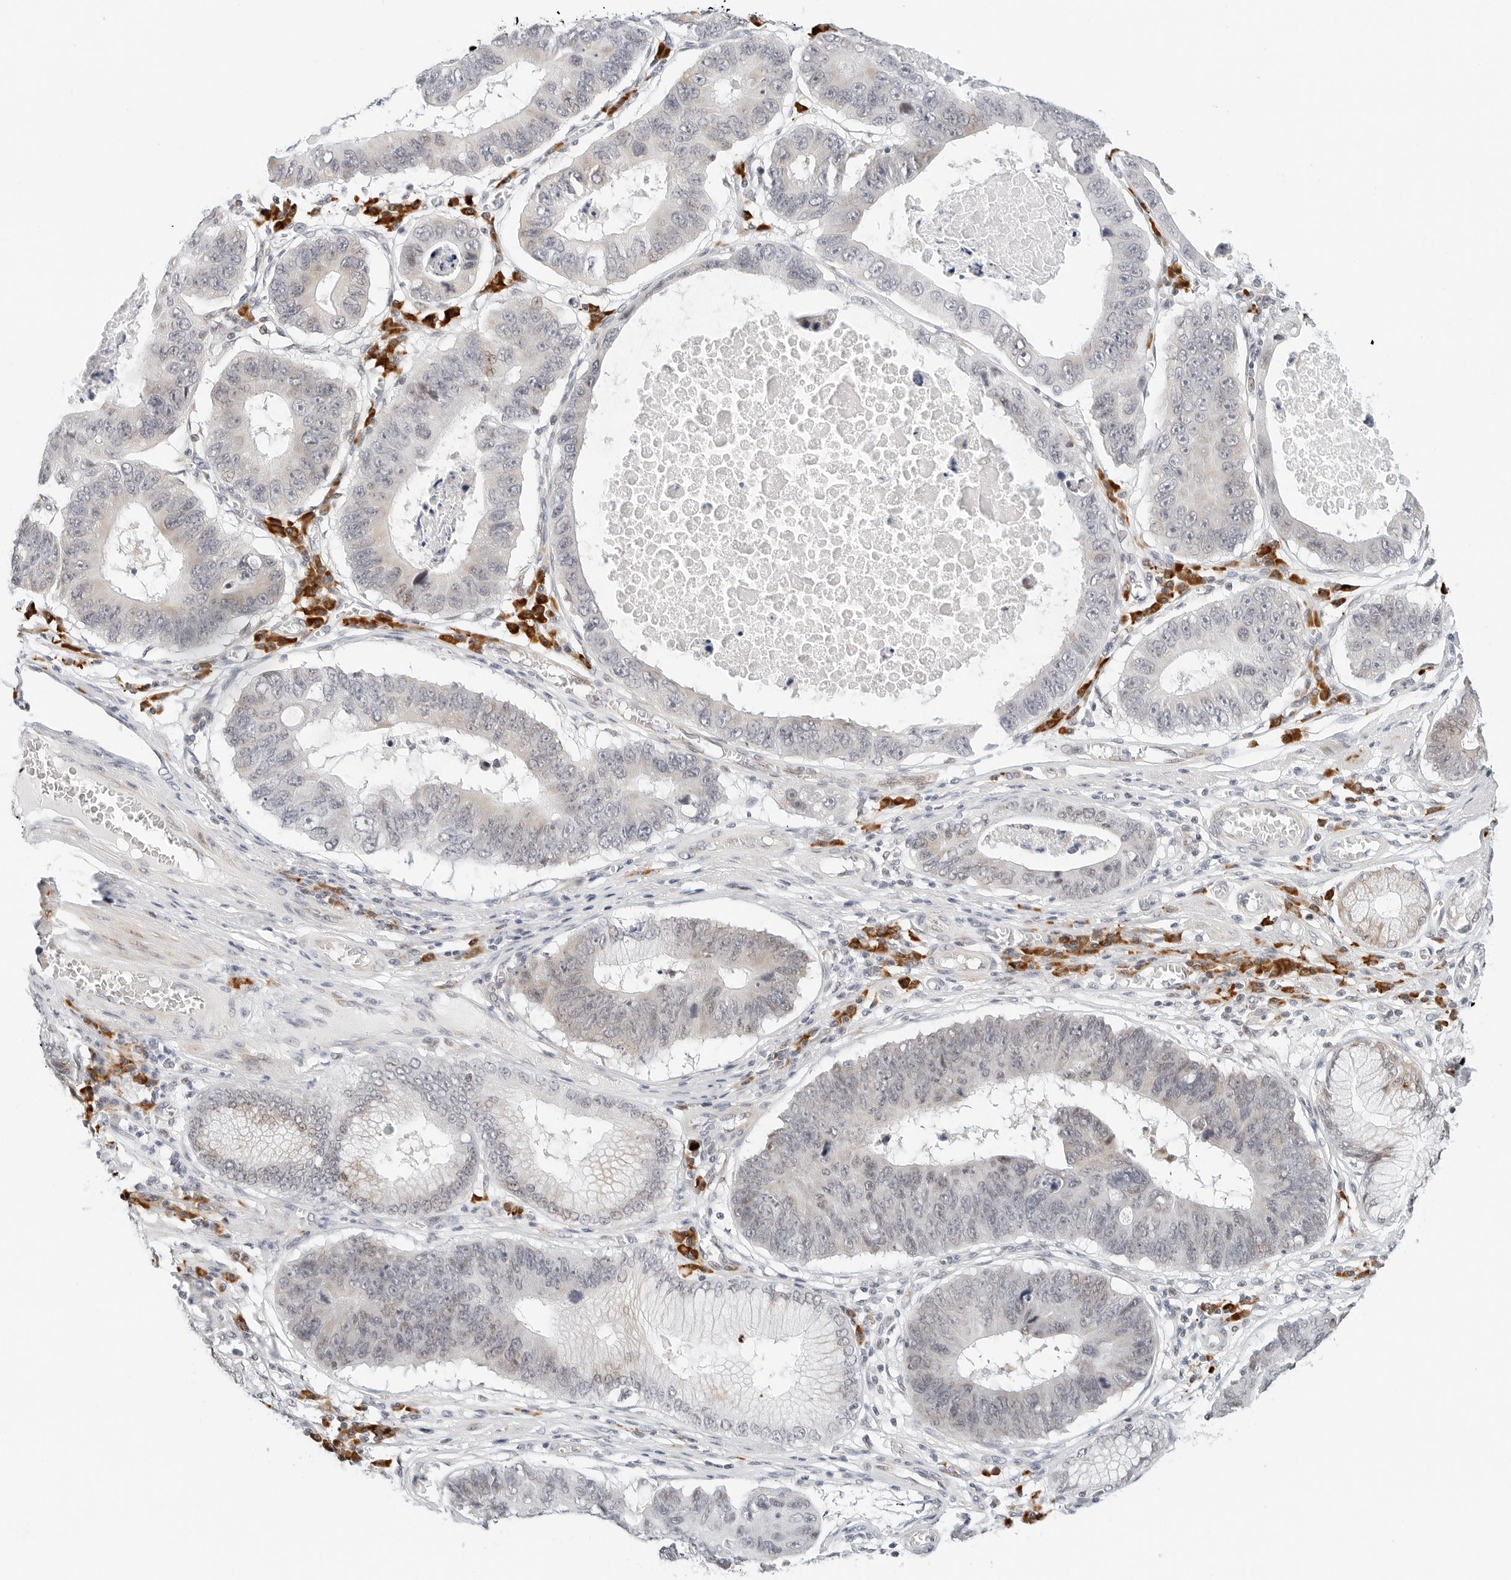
{"staining": {"intensity": "negative", "quantity": "none", "location": "none"}, "tissue": "stomach cancer", "cell_type": "Tumor cells", "image_type": "cancer", "snomed": [{"axis": "morphology", "description": "Adenocarcinoma, NOS"}, {"axis": "topography", "description": "Stomach"}], "caption": "A high-resolution image shows IHC staining of stomach cancer (adenocarcinoma), which exhibits no significant staining in tumor cells. (DAB (3,3'-diaminobenzidine) IHC with hematoxylin counter stain).", "gene": "PARP10", "patient": {"sex": "male", "age": 59}}